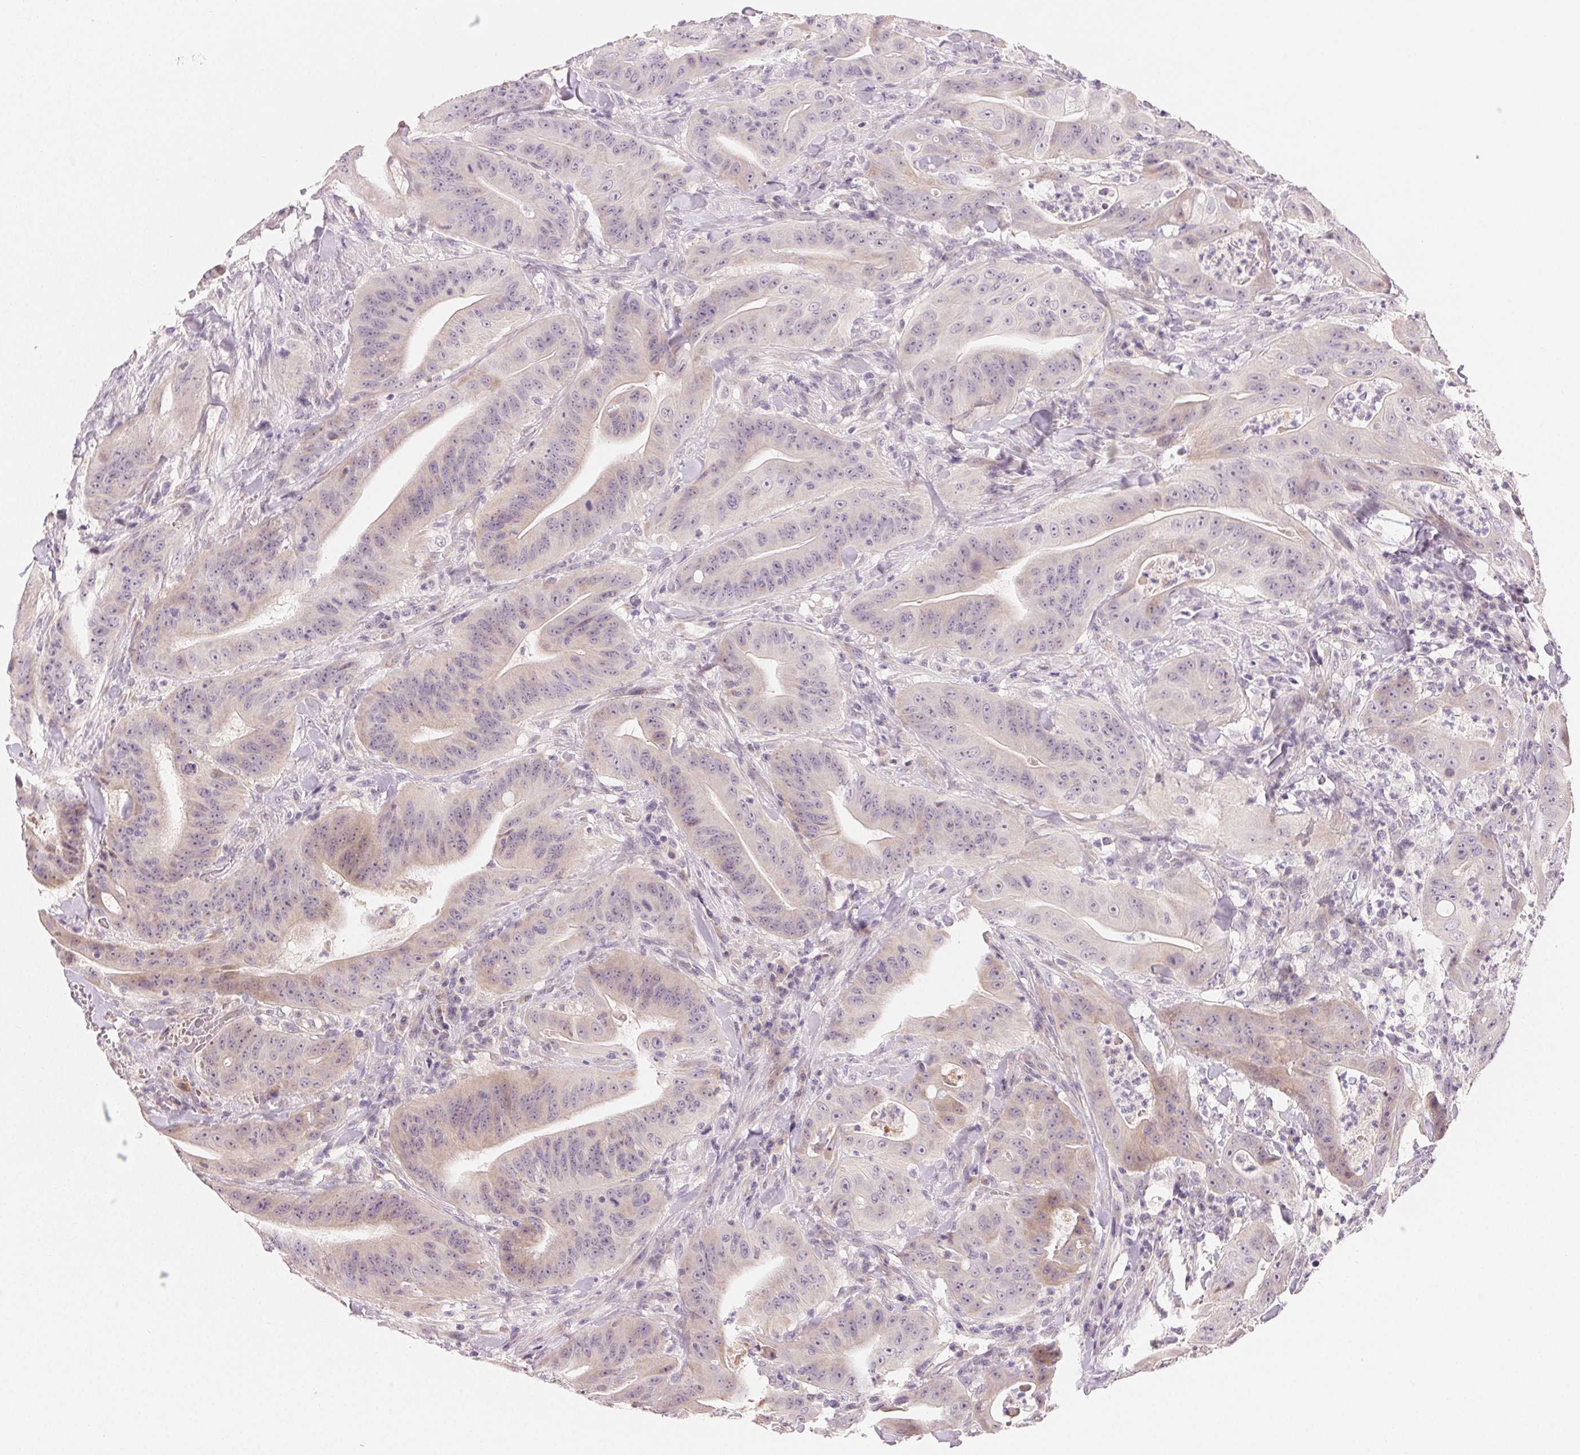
{"staining": {"intensity": "weak", "quantity": "<25%", "location": "cytoplasmic/membranous"}, "tissue": "colorectal cancer", "cell_type": "Tumor cells", "image_type": "cancer", "snomed": [{"axis": "morphology", "description": "Adenocarcinoma, NOS"}, {"axis": "topography", "description": "Colon"}], "caption": "This is an IHC image of human colorectal cancer. There is no expression in tumor cells.", "gene": "MYBL1", "patient": {"sex": "male", "age": 33}}